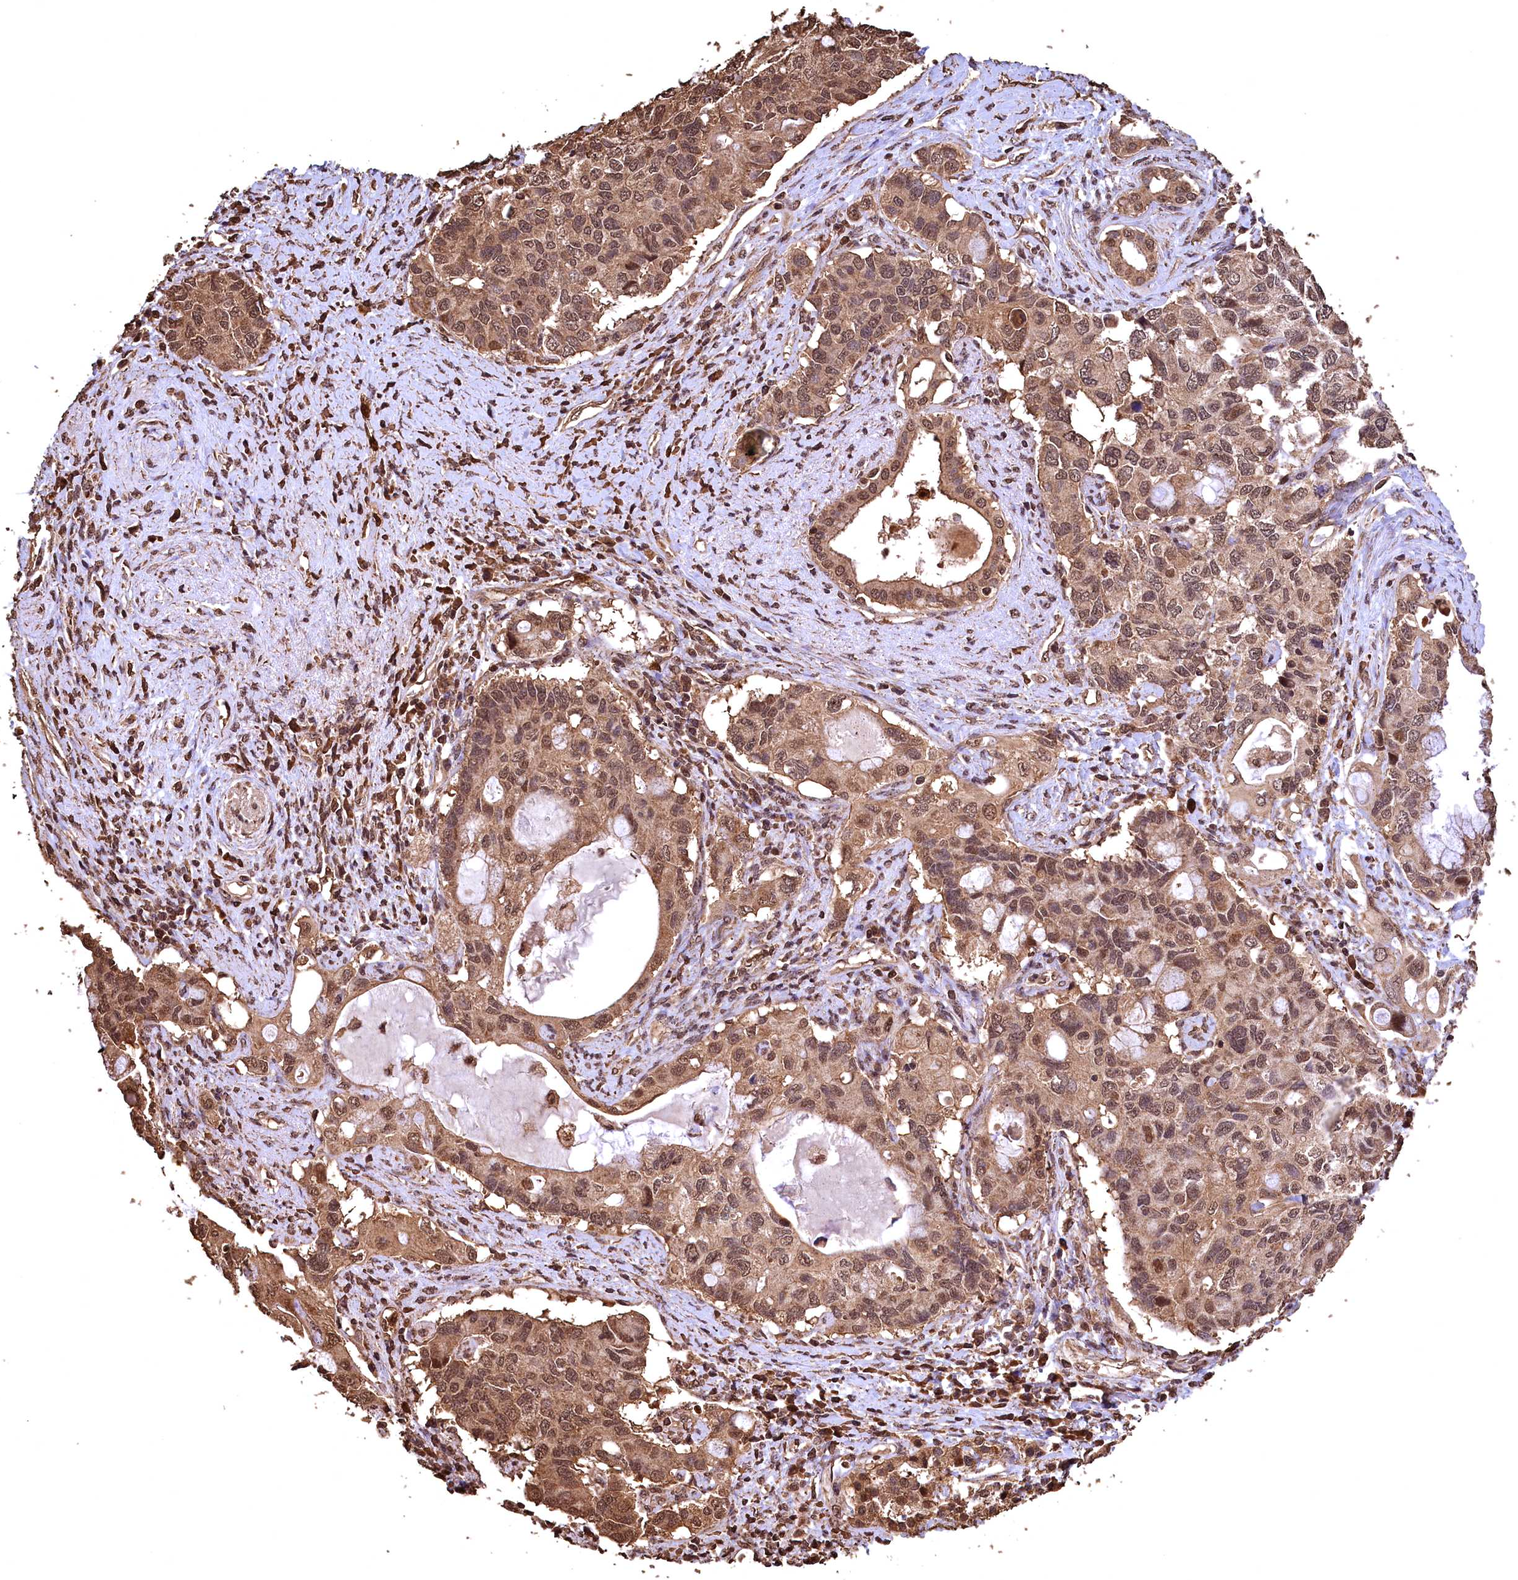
{"staining": {"intensity": "moderate", "quantity": ">75%", "location": "cytoplasmic/membranous,nuclear"}, "tissue": "pancreatic cancer", "cell_type": "Tumor cells", "image_type": "cancer", "snomed": [{"axis": "morphology", "description": "Adenocarcinoma, NOS"}, {"axis": "topography", "description": "Pancreas"}], "caption": "Pancreatic cancer (adenocarcinoma) was stained to show a protein in brown. There is medium levels of moderate cytoplasmic/membranous and nuclear positivity in about >75% of tumor cells.", "gene": "CEP57L1", "patient": {"sex": "female", "age": 56}}